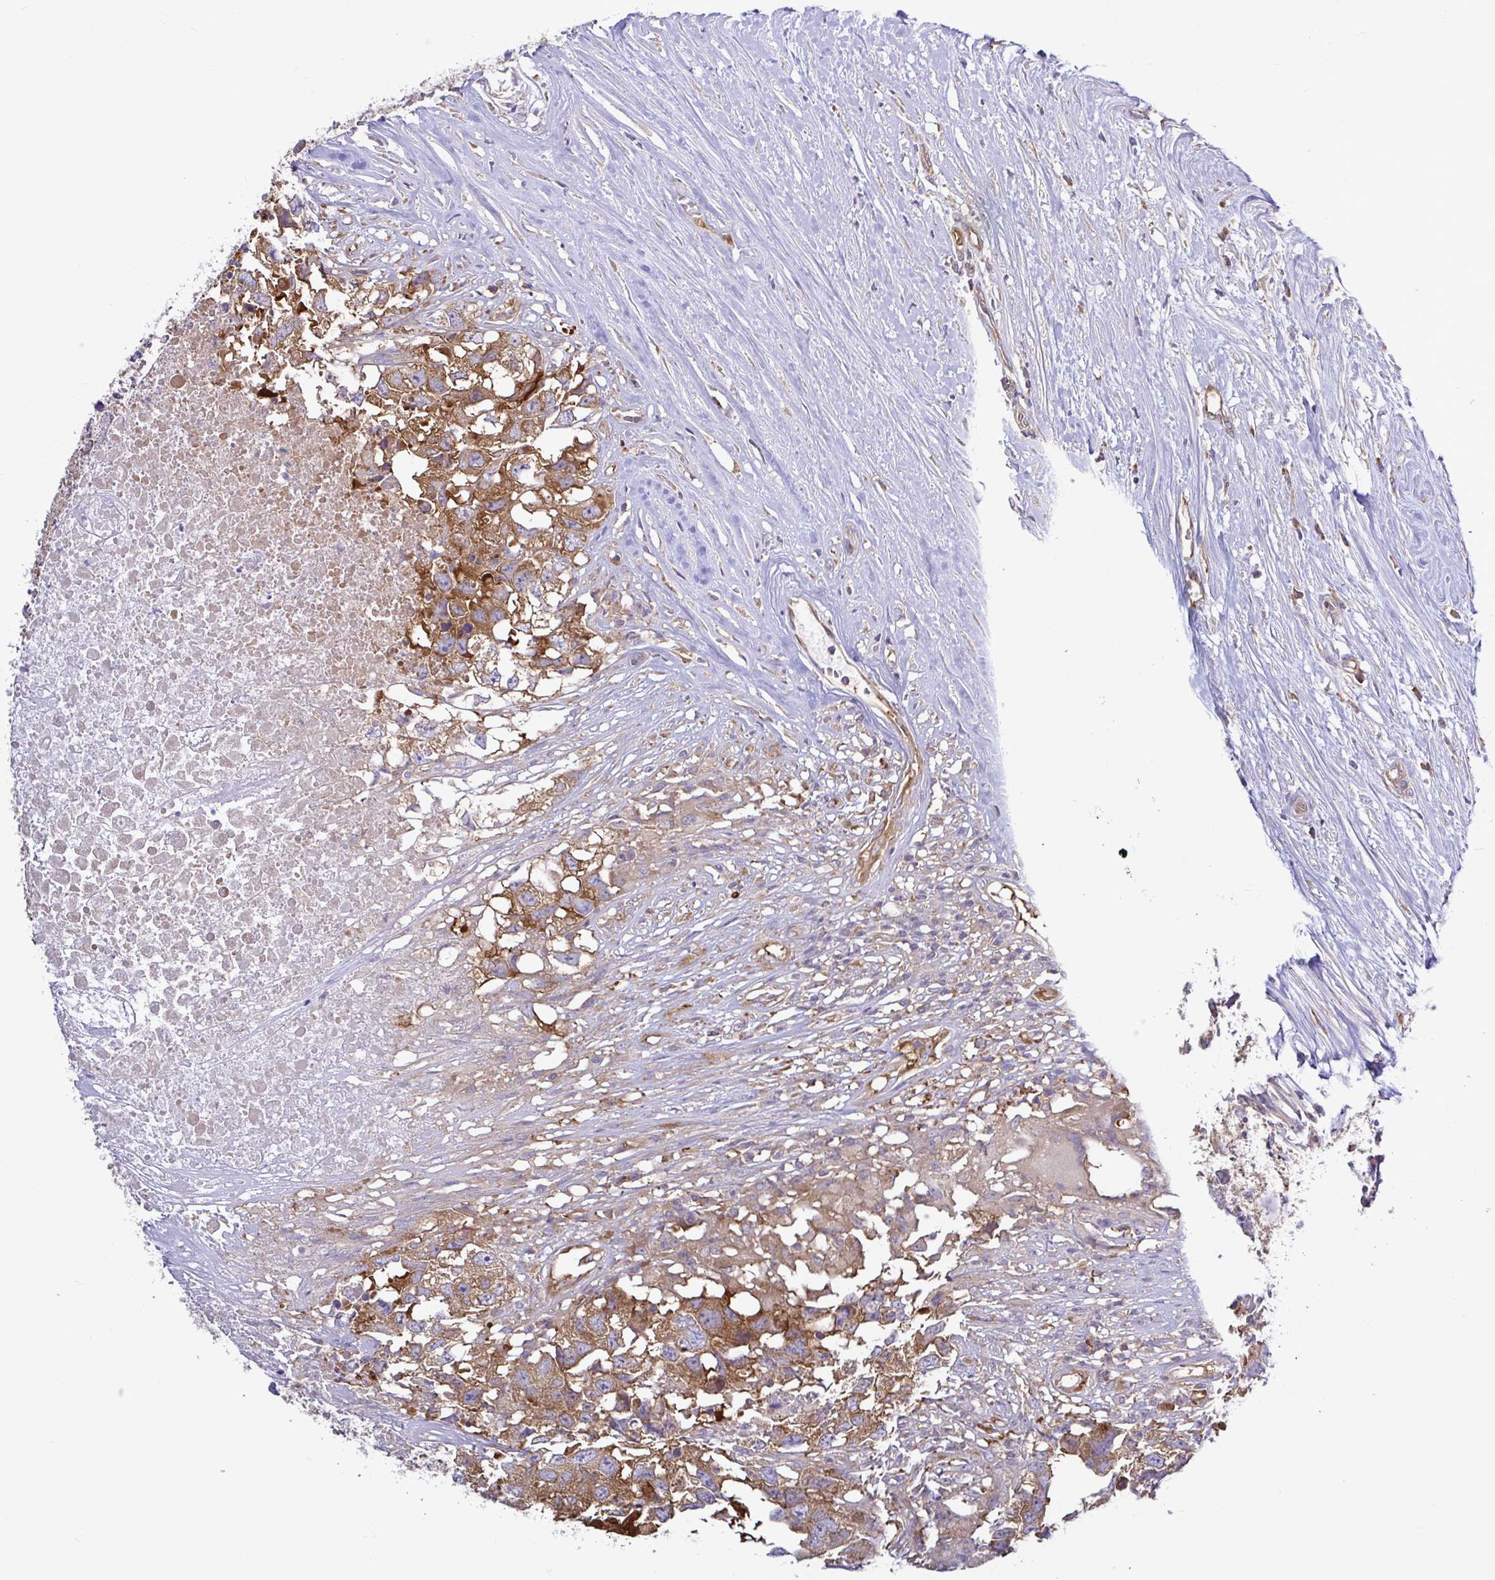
{"staining": {"intensity": "strong", "quantity": ">75%", "location": "cytoplasmic/membranous"}, "tissue": "testis cancer", "cell_type": "Tumor cells", "image_type": "cancer", "snomed": [{"axis": "morphology", "description": "Carcinoma, Embryonal, NOS"}, {"axis": "topography", "description": "Testis"}], "caption": "A histopathology image of testis cancer (embryonal carcinoma) stained for a protein shows strong cytoplasmic/membranous brown staining in tumor cells.", "gene": "LARS1", "patient": {"sex": "male", "age": 83}}